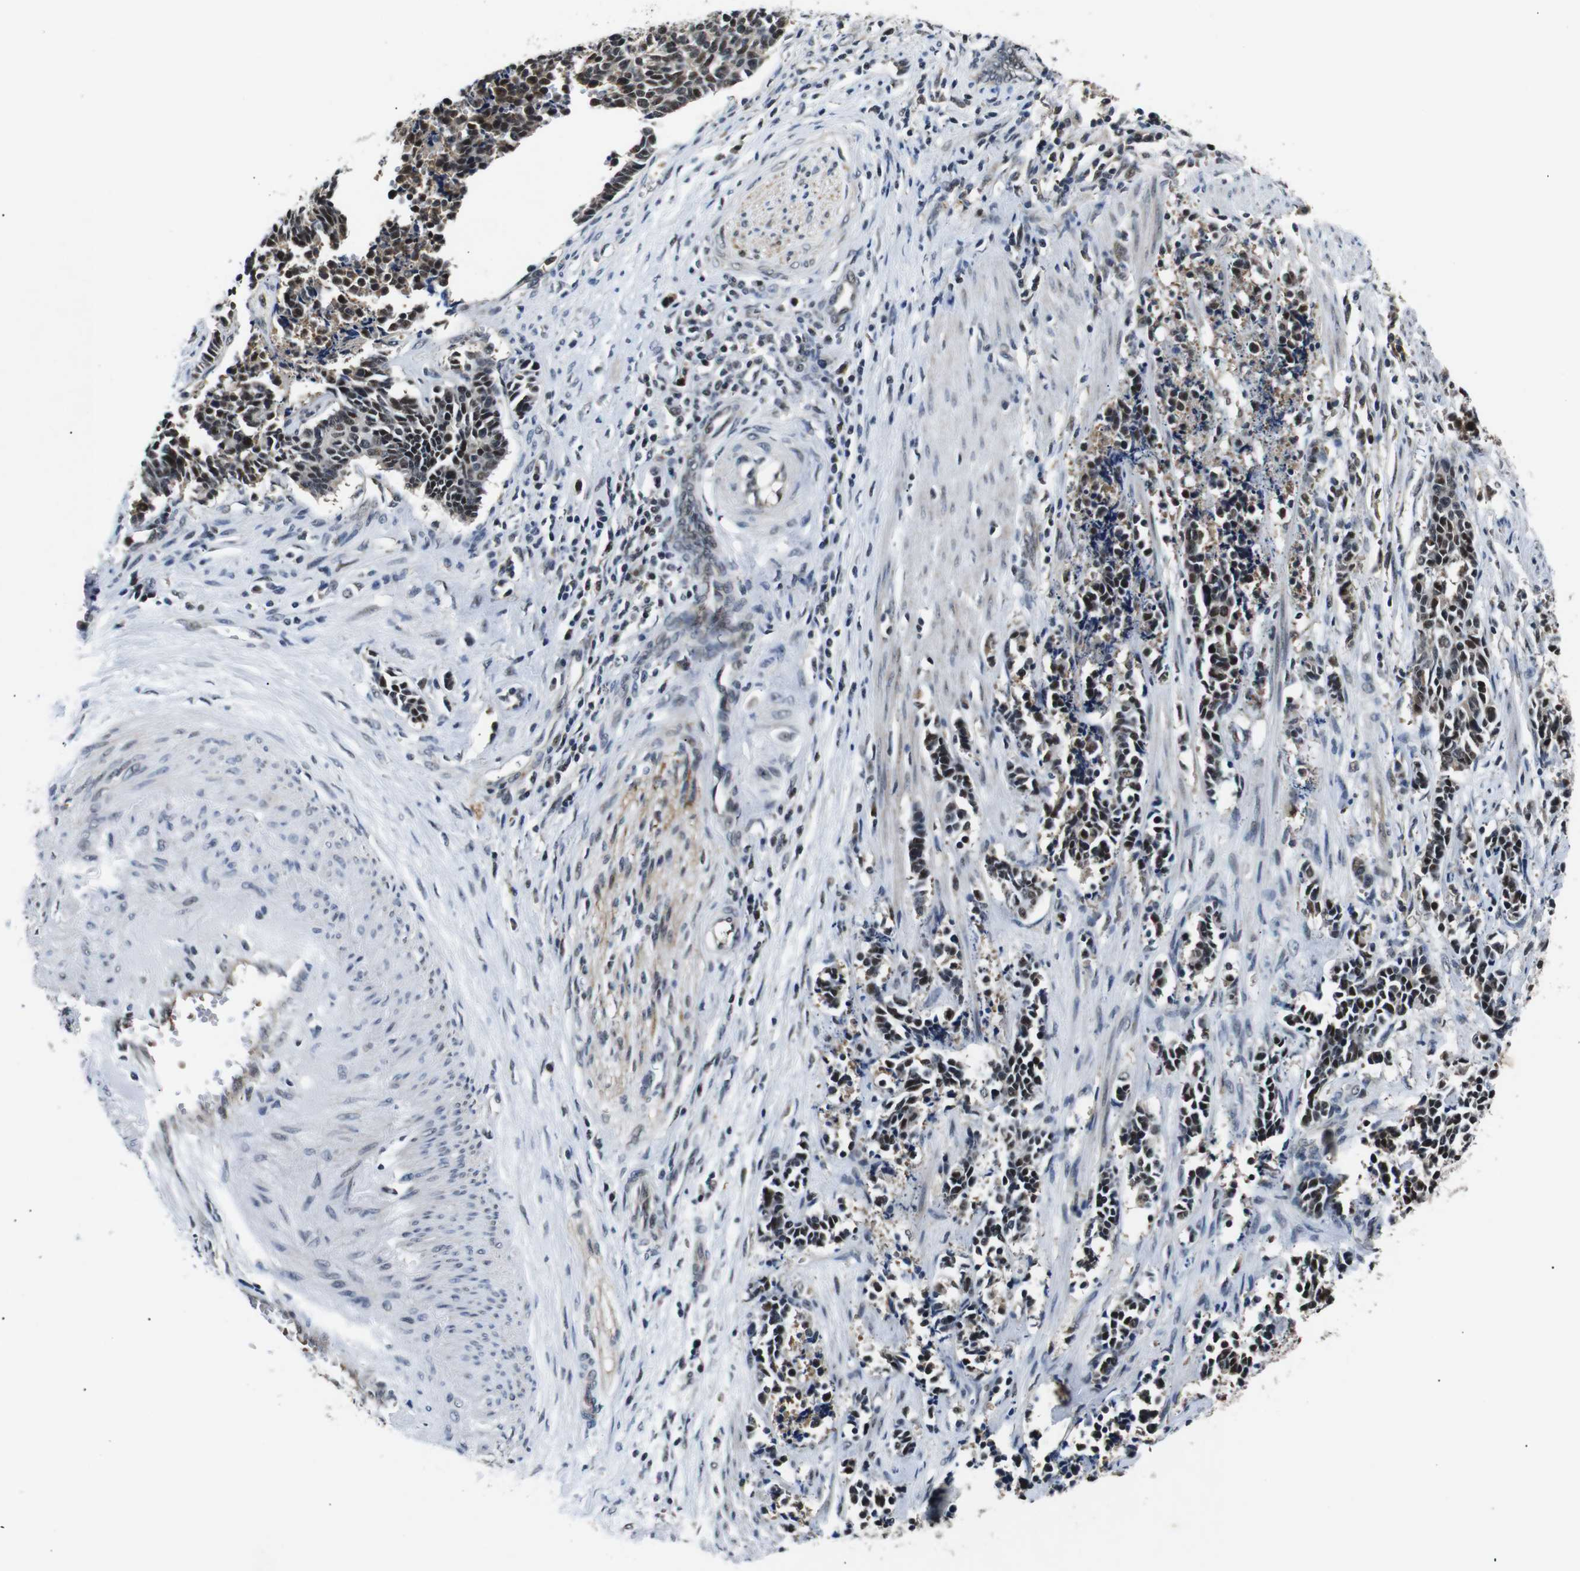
{"staining": {"intensity": "strong", "quantity": ">75%", "location": "cytoplasmic/membranous,nuclear"}, "tissue": "cervical cancer", "cell_type": "Tumor cells", "image_type": "cancer", "snomed": [{"axis": "morphology", "description": "Squamous cell carcinoma, NOS"}, {"axis": "topography", "description": "Cervix"}], "caption": "Immunohistochemistry (IHC) image of cervical squamous cell carcinoma stained for a protein (brown), which displays high levels of strong cytoplasmic/membranous and nuclear positivity in approximately >75% of tumor cells.", "gene": "SKP1", "patient": {"sex": "female", "age": 35}}